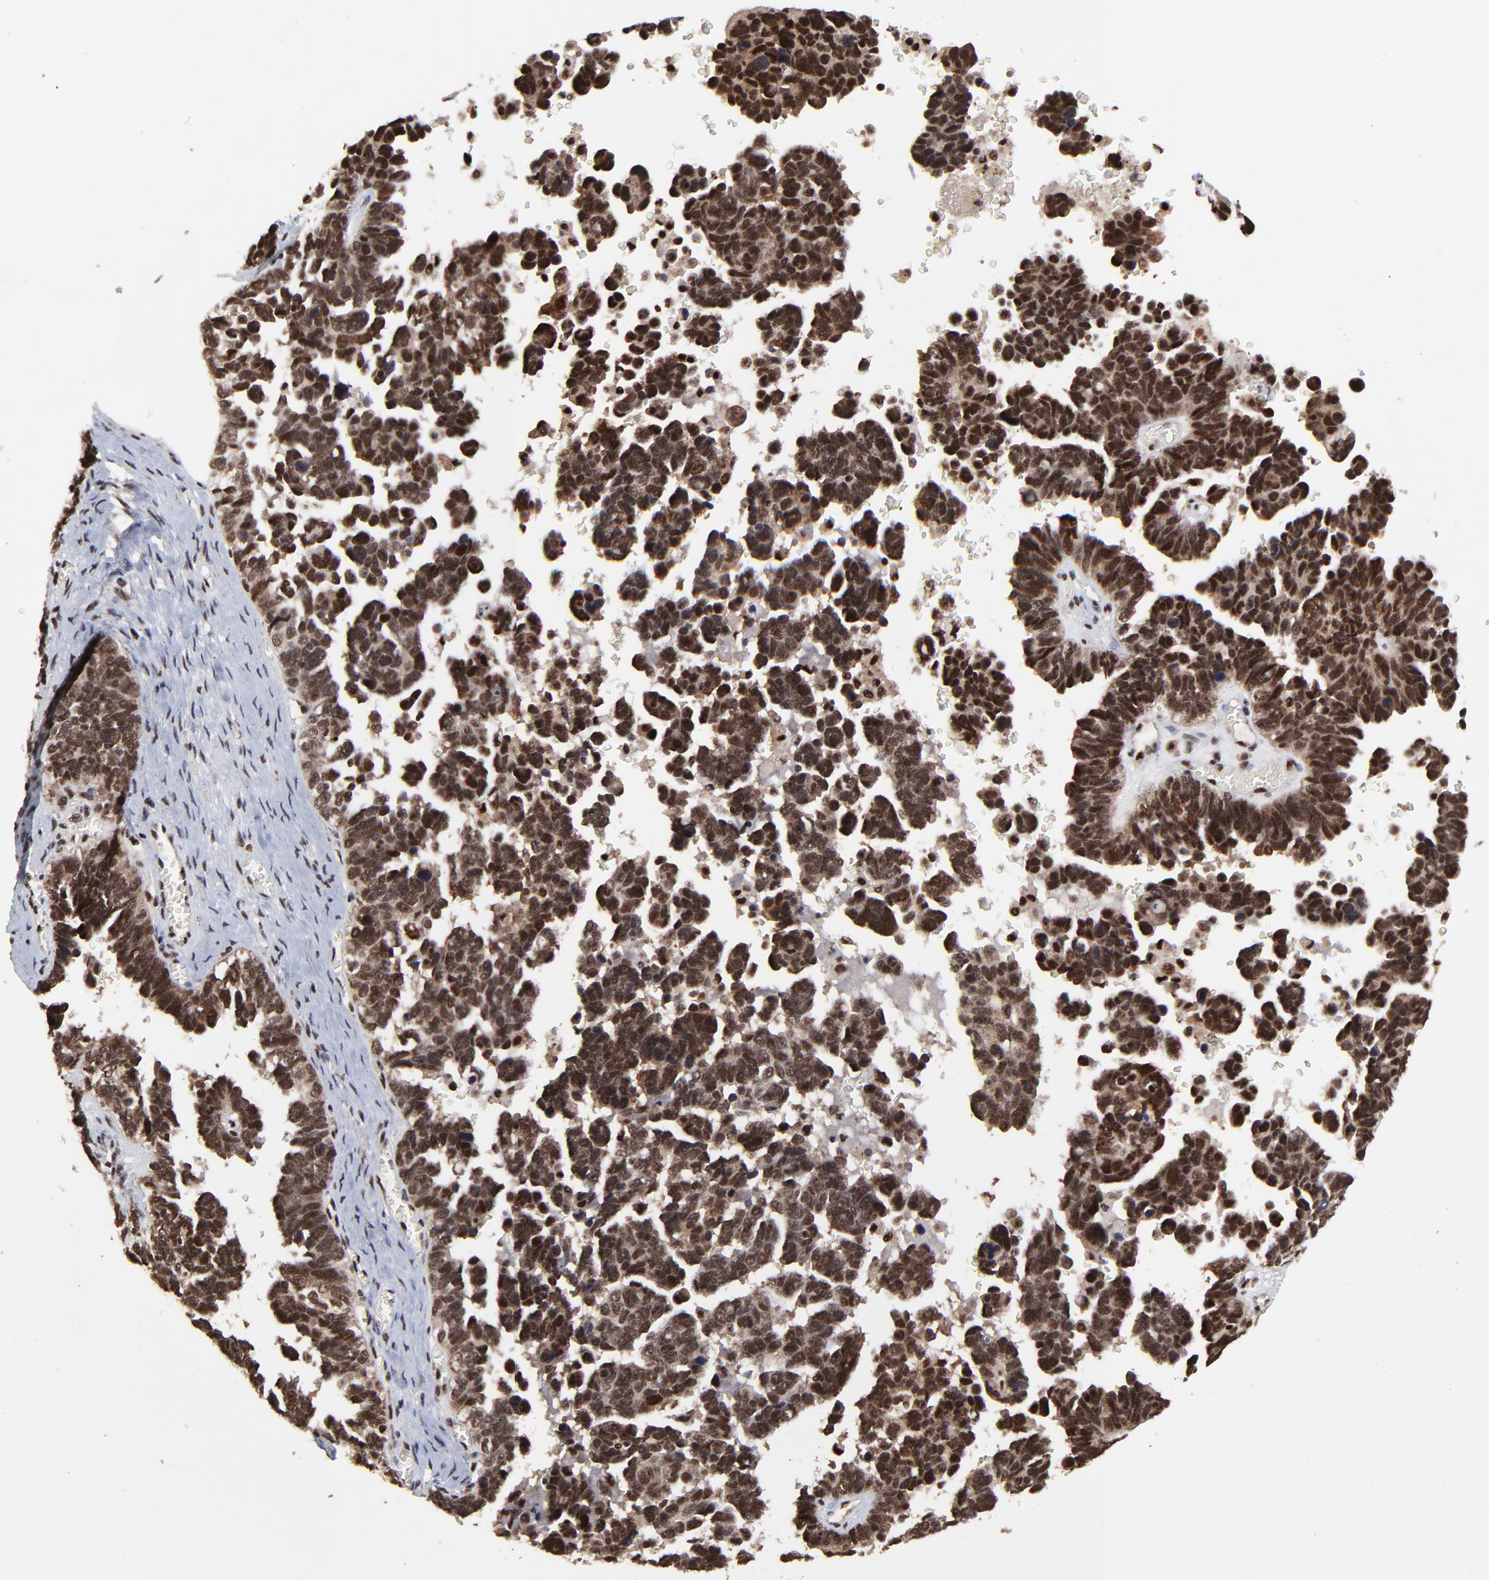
{"staining": {"intensity": "strong", "quantity": ">75%", "location": "cytoplasmic/membranous,nuclear"}, "tissue": "ovarian cancer", "cell_type": "Tumor cells", "image_type": "cancer", "snomed": [{"axis": "morphology", "description": "Cystadenocarcinoma, serous, NOS"}, {"axis": "topography", "description": "Ovary"}], "caption": "Immunohistochemical staining of human ovarian cancer reveals high levels of strong cytoplasmic/membranous and nuclear expression in approximately >75% of tumor cells.", "gene": "RBM22", "patient": {"sex": "female", "age": 69}}